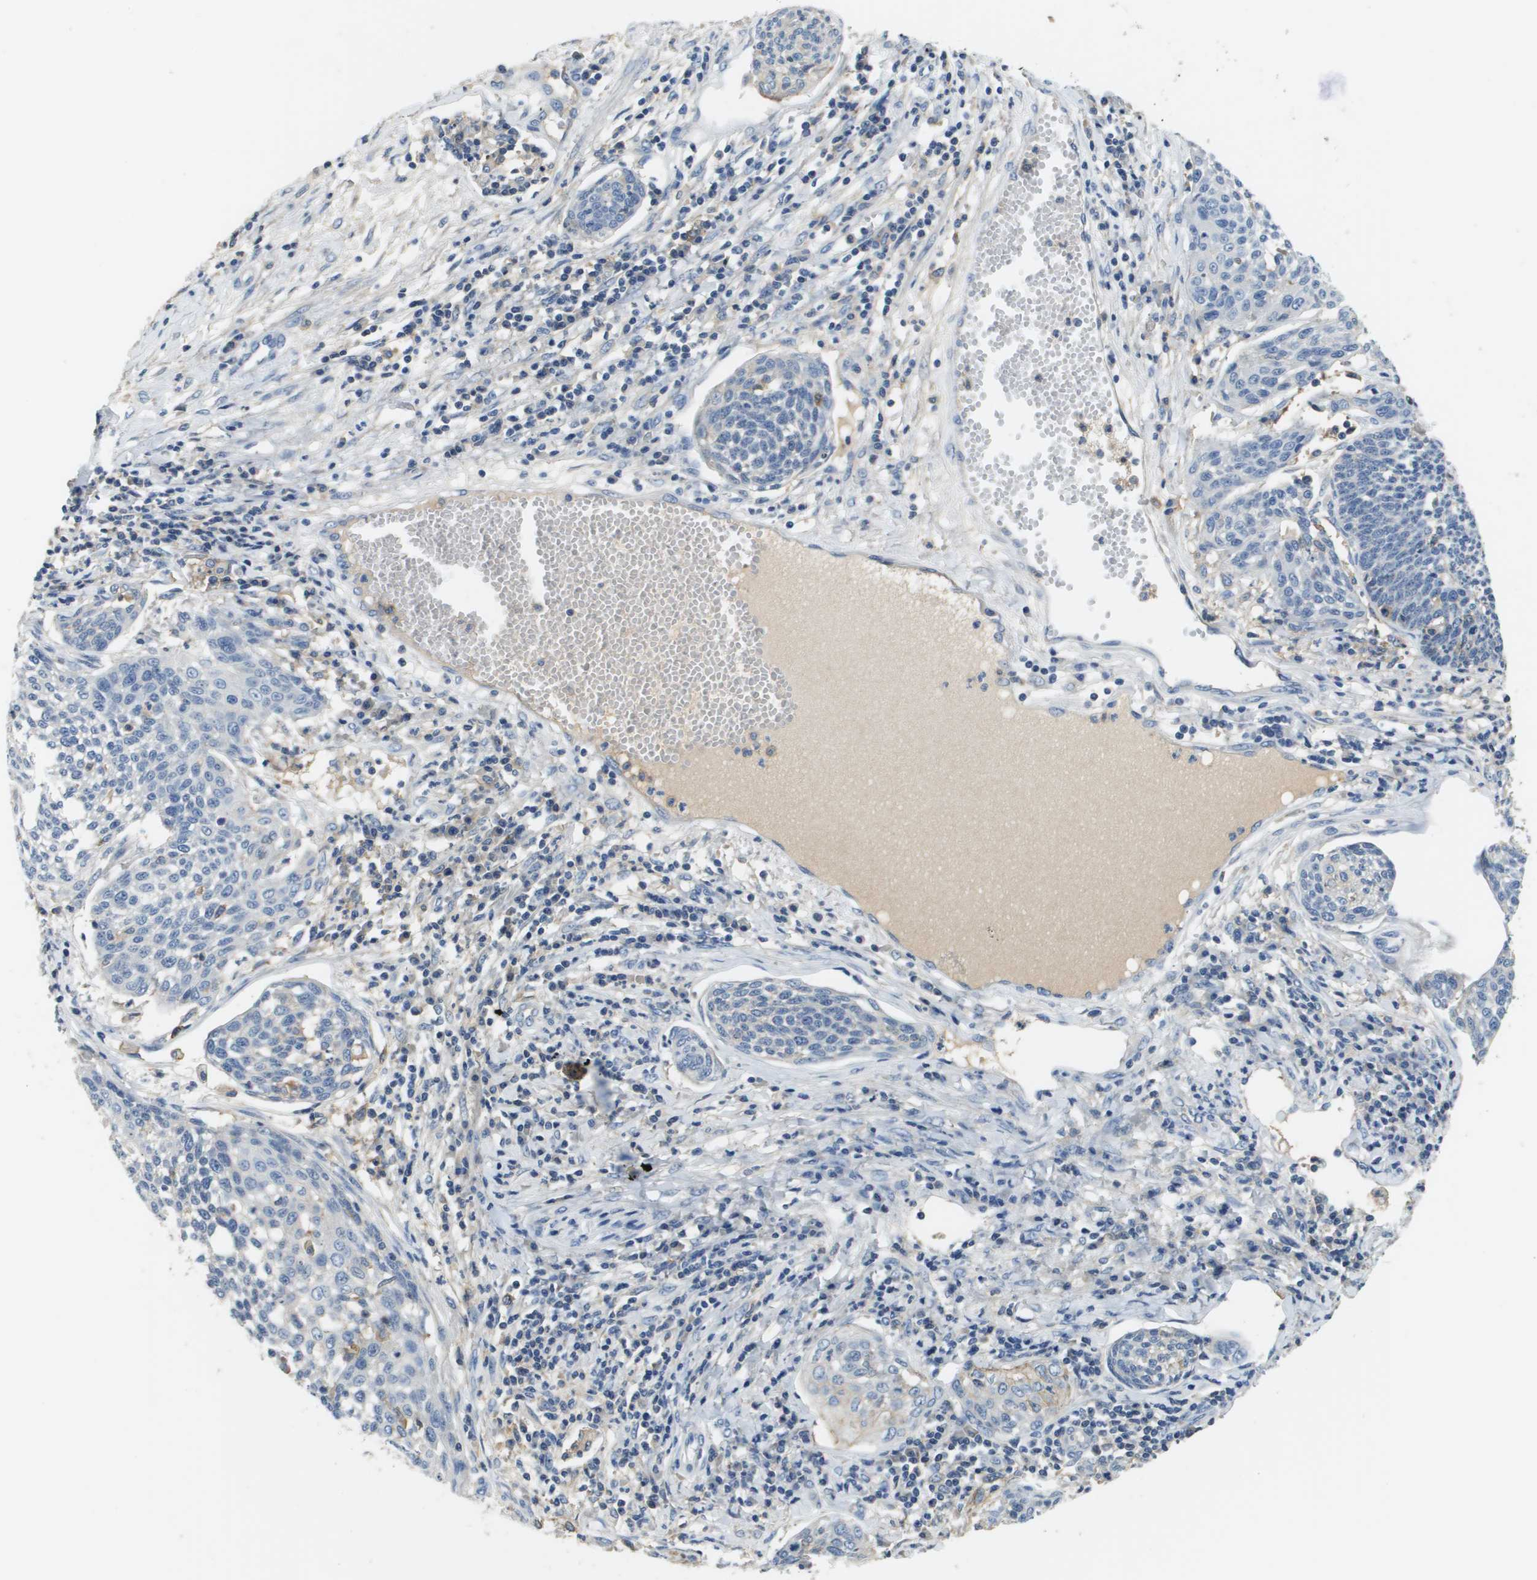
{"staining": {"intensity": "negative", "quantity": "none", "location": "none"}, "tissue": "cervical cancer", "cell_type": "Tumor cells", "image_type": "cancer", "snomed": [{"axis": "morphology", "description": "Squamous cell carcinoma, NOS"}, {"axis": "topography", "description": "Cervix"}], "caption": "Tumor cells show no significant expression in cervical cancer. The staining is performed using DAB brown chromogen with nuclei counter-stained in using hematoxylin.", "gene": "SLC16A3", "patient": {"sex": "female", "age": 34}}